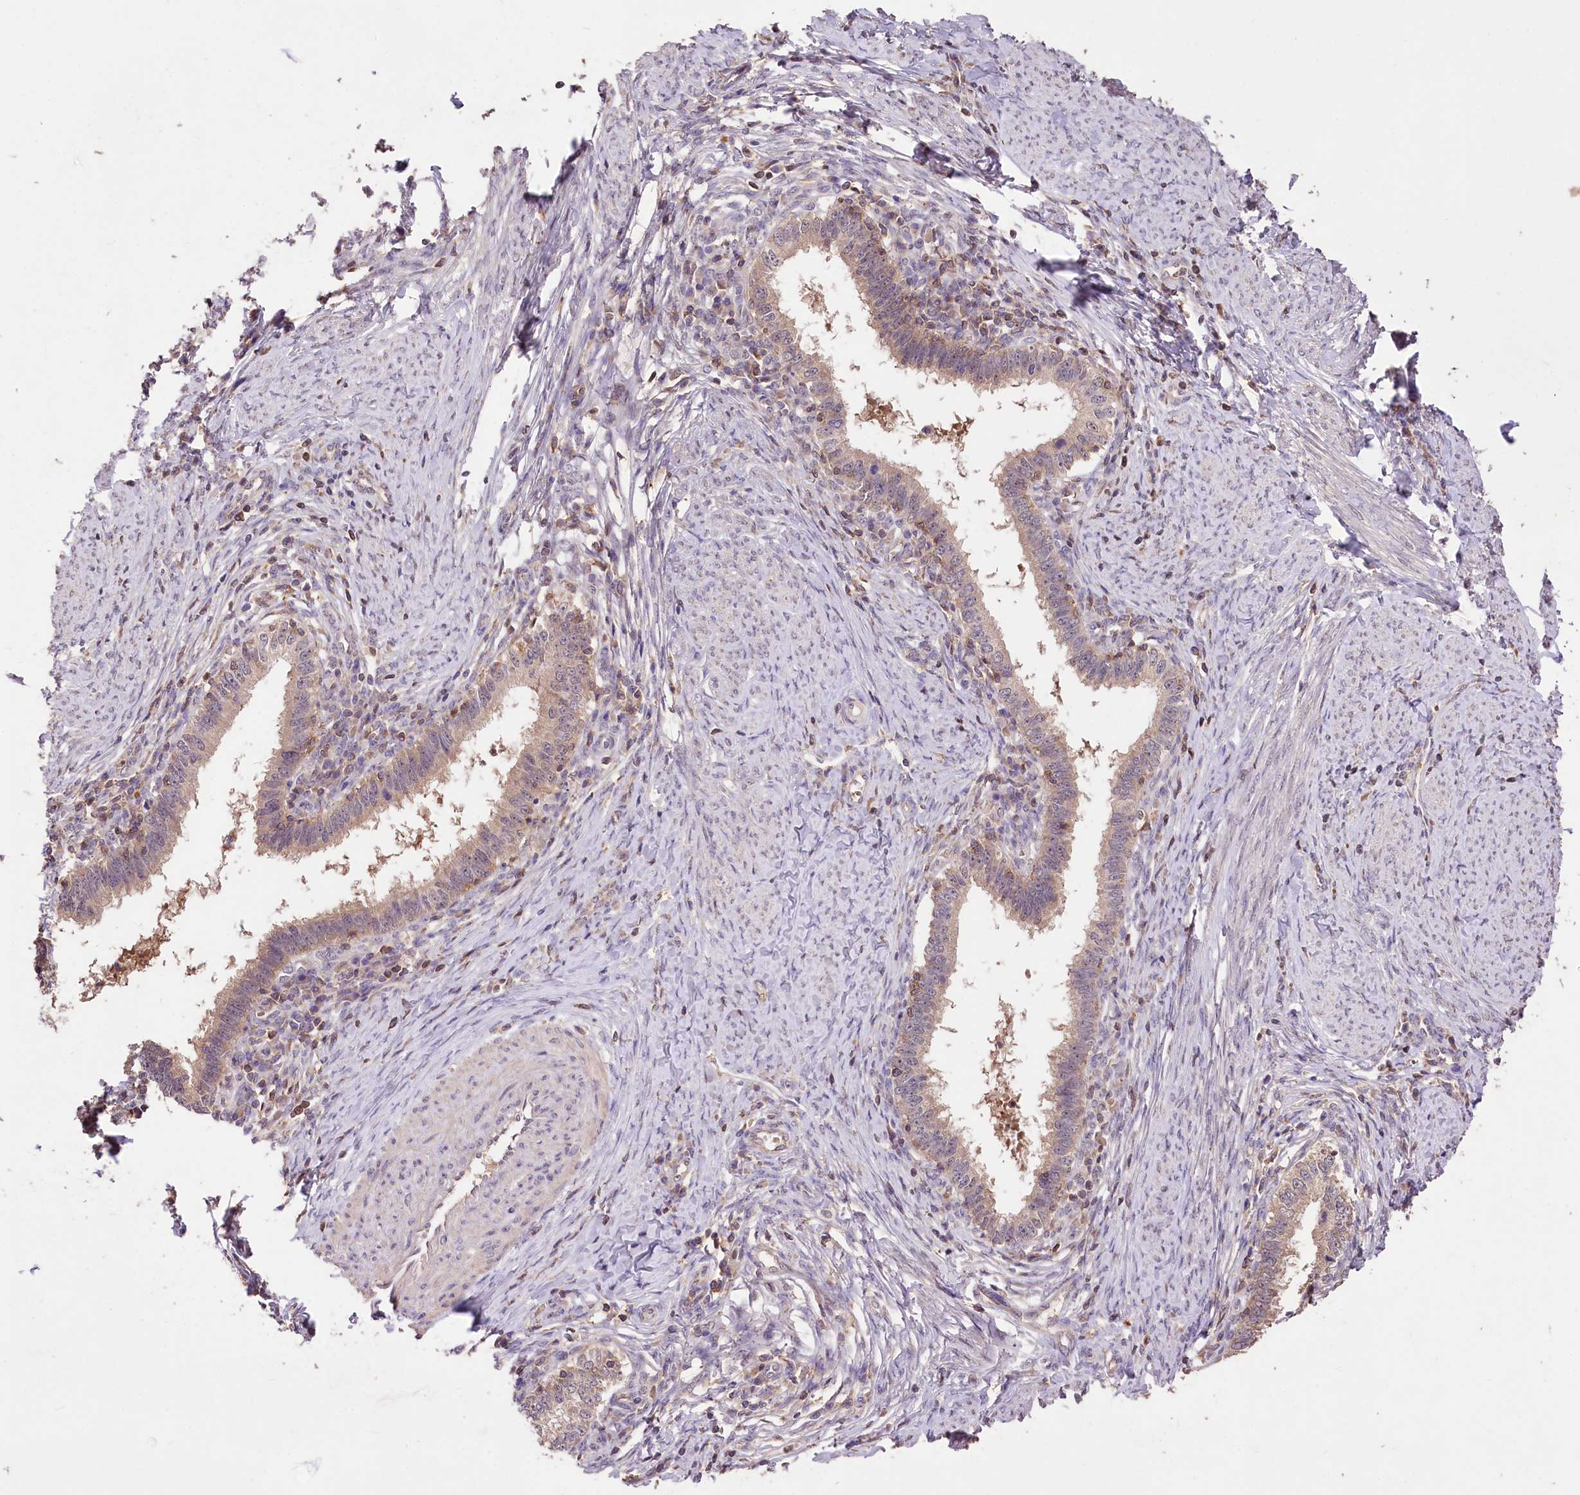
{"staining": {"intensity": "weak", "quantity": "25%-75%", "location": "cytoplasmic/membranous"}, "tissue": "cervical cancer", "cell_type": "Tumor cells", "image_type": "cancer", "snomed": [{"axis": "morphology", "description": "Adenocarcinoma, NOS"}, {"axis": "topography", "description": "Cervix"}], "caption": "Protein positivity by immunohistochemistry (IHC) displays weak cytoplasmic/membranous staining in about 25%-75% of tumor cells in cervical cancer (adenocarcinoma).", "gene": "SERGEF", "patient": {"sex": "female", "age": 36}}